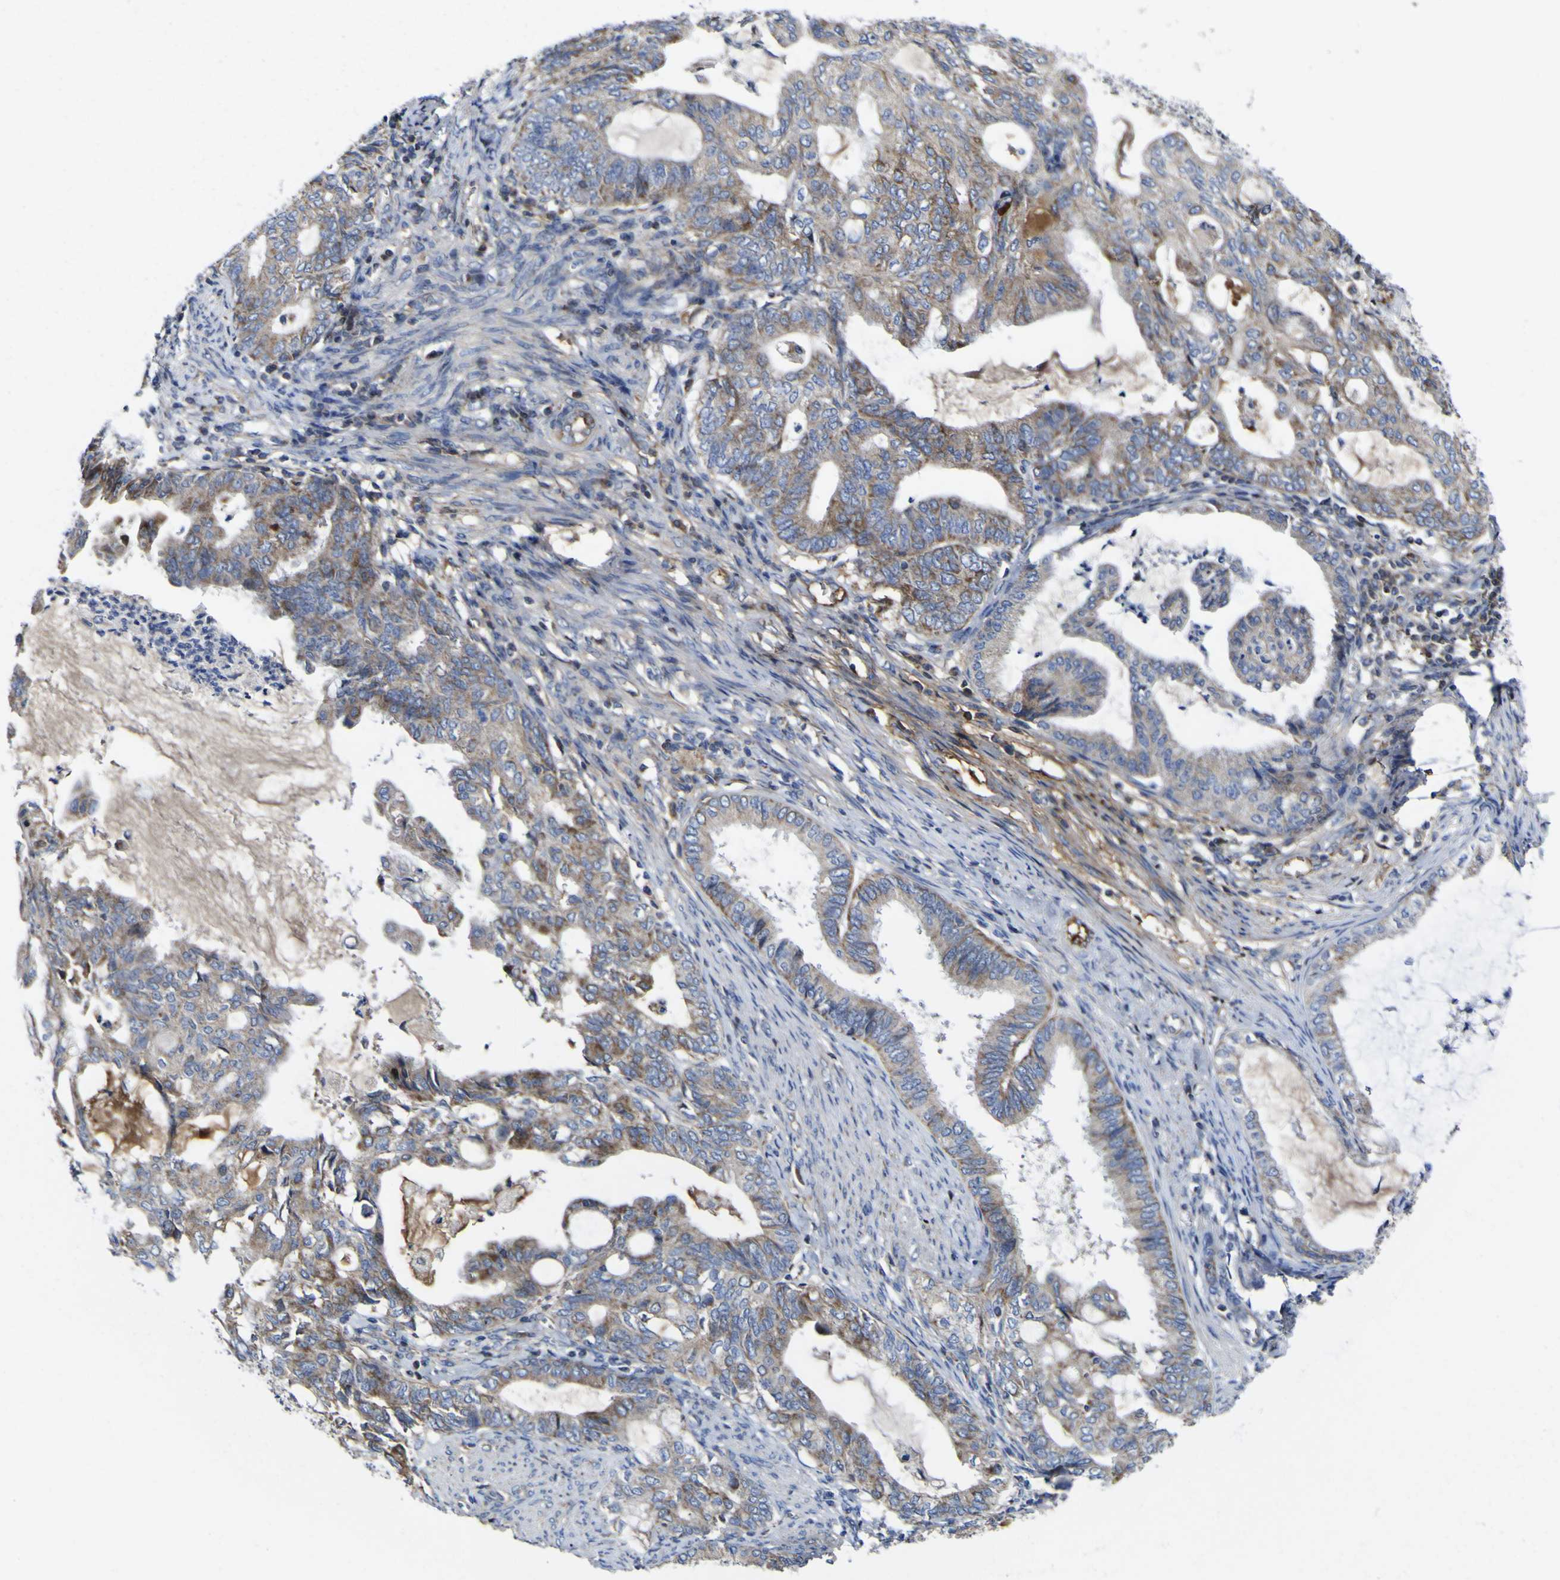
{"staining": {"intensity": "moderate", "quantity": ">75%", "location": "cytoplasmic/membranous"}, "tissue": "endometrial cancer", "cell_type": "Tumor cells", "image_type": "cancer", "snomed": [{"axis": "morphology", "description": "Adenocarcinoma, NOS"}, {"axis": "topography", "description": "Endometrium"}], "caption": "IHC (DAB) staining of human adenocarcinoma (endometrial) displays moderate cytoplasmic/membranous protein staining in approximately >75% of tumor cells.", "gene": "CCDC90B", "patient": {"sex": "female", "age": 86}}